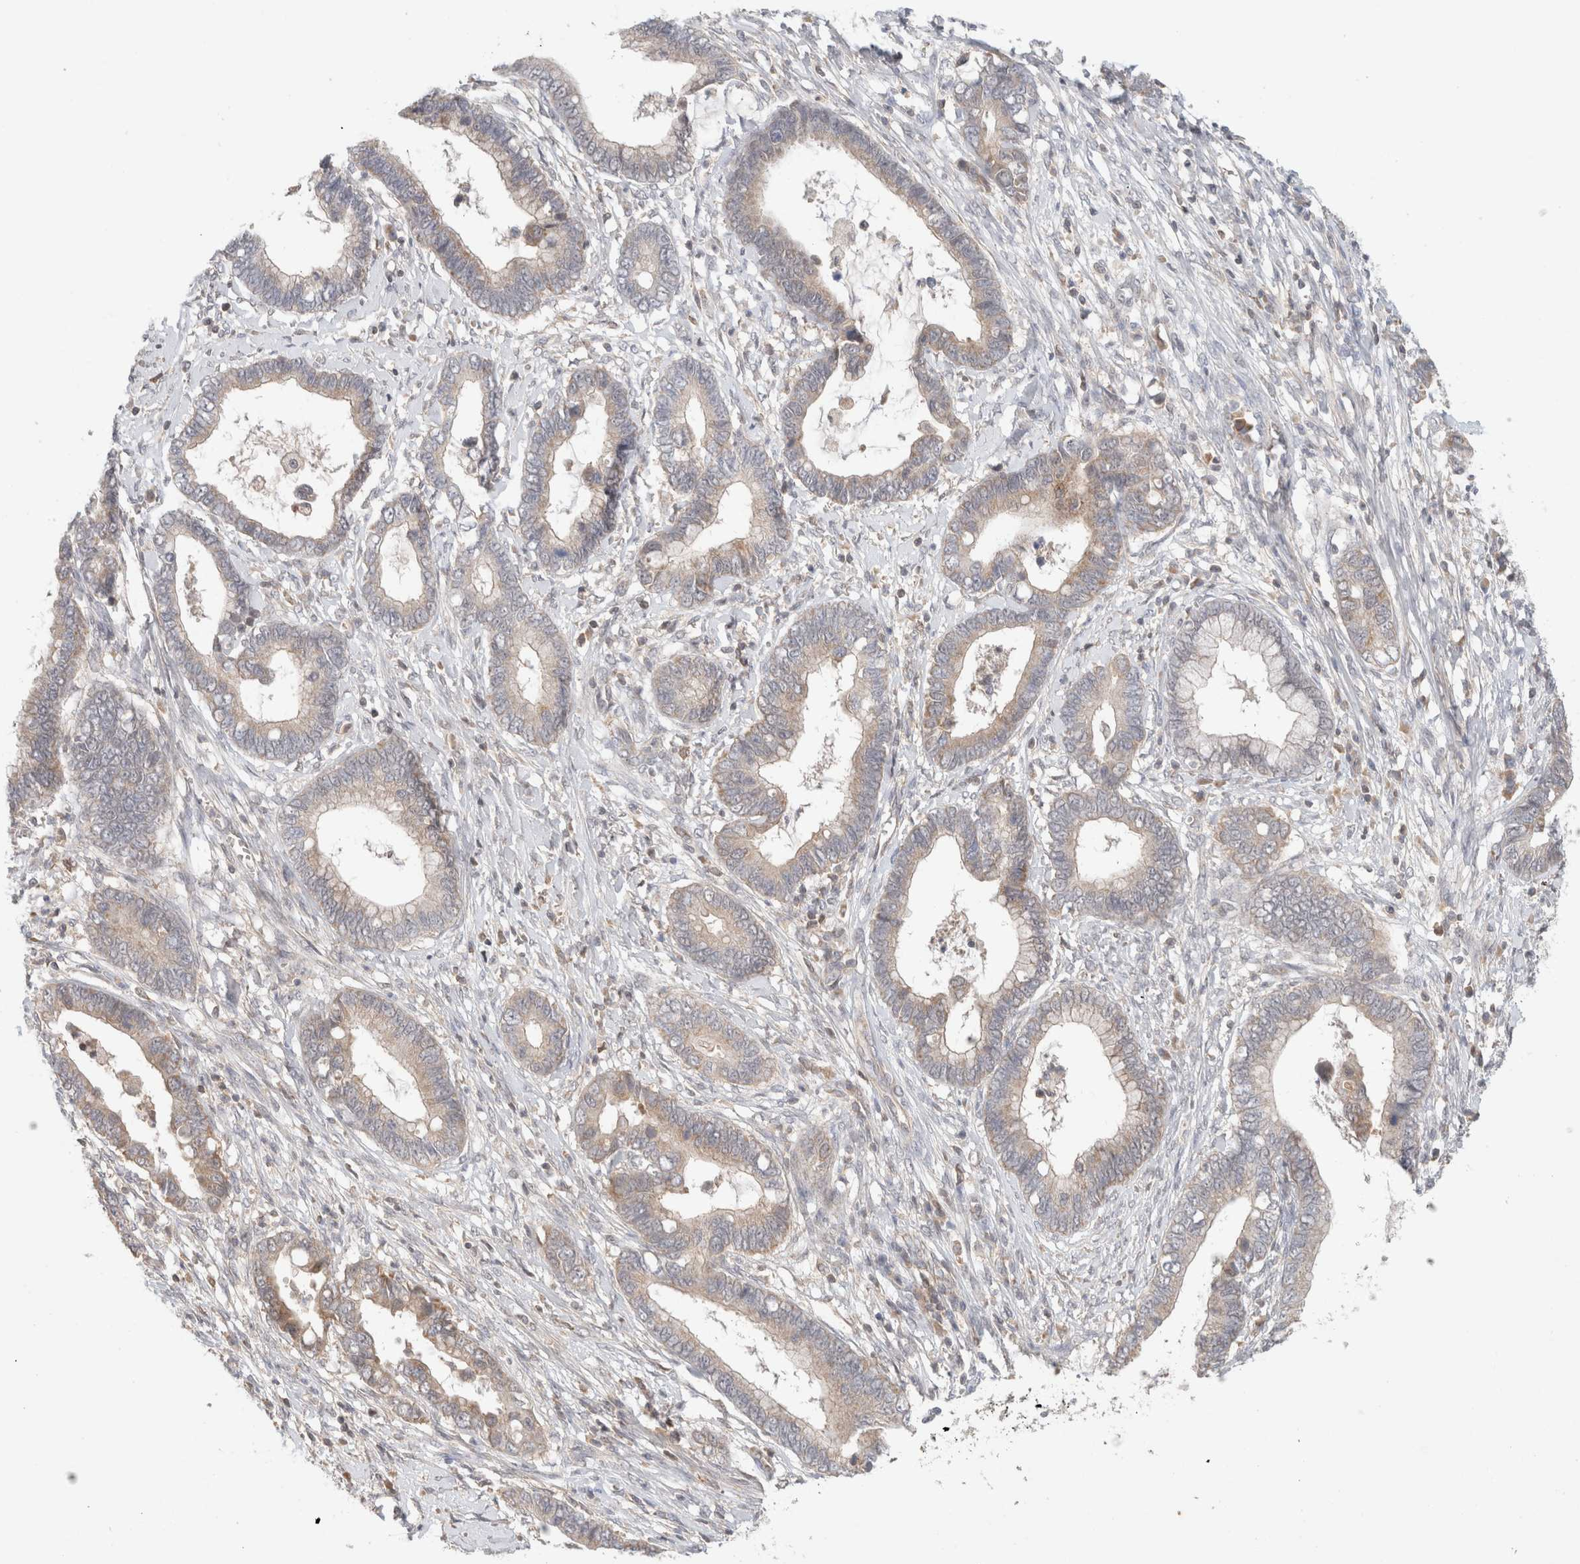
{"staining": {"intensity": "weak", "quantity": "25%-75%", "location": "cytoplasmic/membranous"}, "tissue": "cervical cancer", "cell_type": "Tumor cells", "image_type": "cancer", "snomed": [{"axis": "morphology", "description": "Adenocarcinoma, NOS"}, {"axis": "topography", "description": "Cervix"}], "caption": "An image of cervical cancer (adenocarcinoma) stained for a protein shows weak cytoplasmic/membranous brown staining in tumor cells.", "gene": "MRM3", "patient": {"sex": "female", "age": 44}}